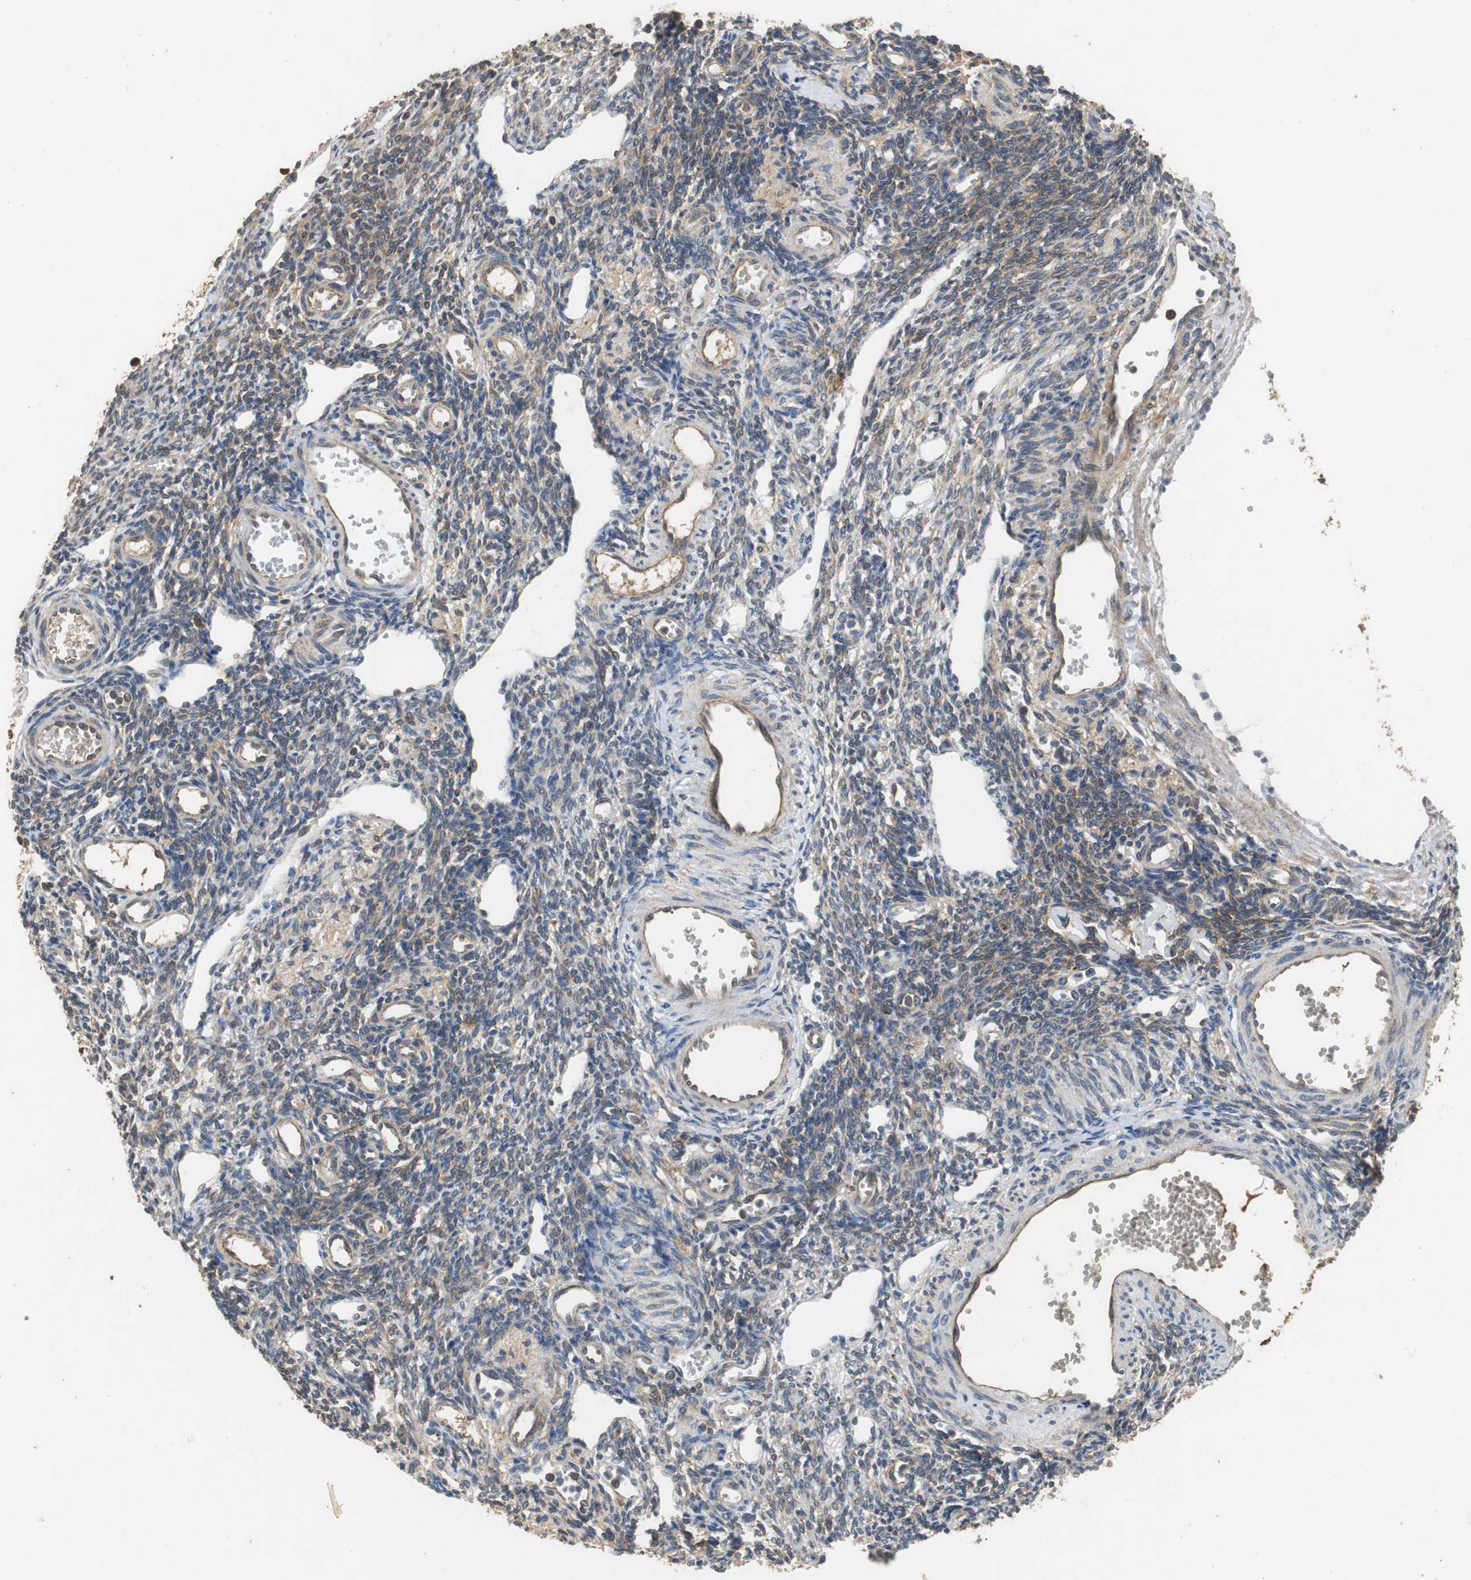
{"staining": {"intensity": "moderate", "quantity": "25%-75%", "location": "cytoplasmic/membranous"}, "tissue": "ovary", "cell_type": "Follicle cells", "image_type": "normal", "snomed": [{"axis": "morphology", "description": "Normal tissue, NOS"}, {"axis": "topography", "description": "Ovary"}], "caption": "Ovary stained with immunohistochemistry (IHC) demonstrates moderate cytoplasmic/membranous expression in approximately 25%-75% of follicle cells.", "gene": "VBP1", "patient": {"sex": "female", "age": 33}}